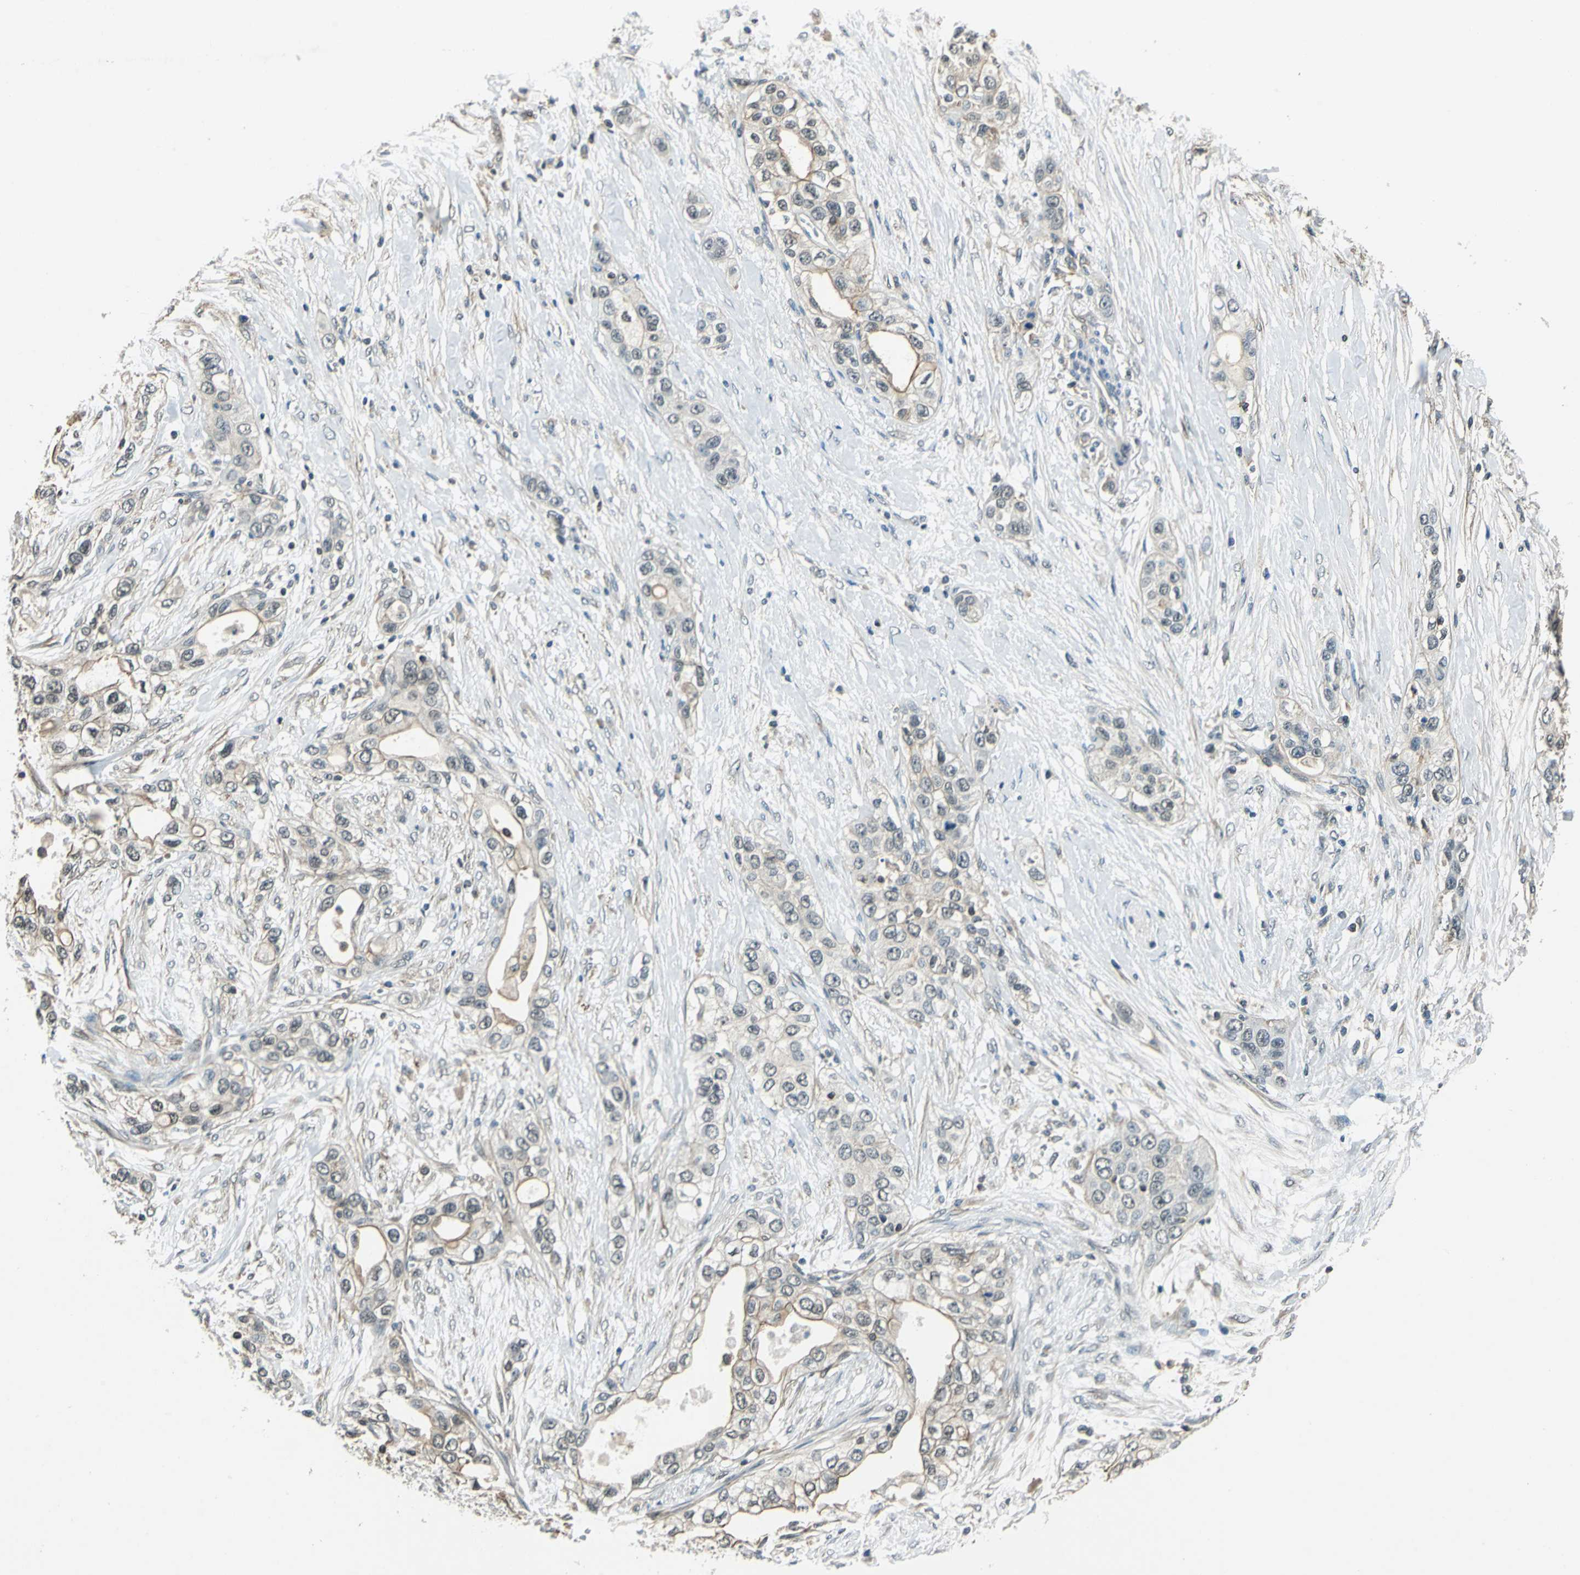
{"staining": {"intensity": "weak", "quantity": "25%-75%", "location": "cytoplasmic/membranous,nuclear"}, "tissue": "pancreatic cancer", "cell_type": "Tumor cells", "image_type": "cancer", "snomed": [{"axis": "morphology", "description": "Adenocarcinoma, NOS"}, {"axis": "topography", "description": "Pancreas"}], "caption": "DAB immunohistochemical staining of pancreatic cancer exhibits weak cytoplasmic/membranous and nuclear protein expression in approximately 25%-75% of tumor cells.", "gene": "ARPC3", "patient": {"sex": "female", "age": 70}}